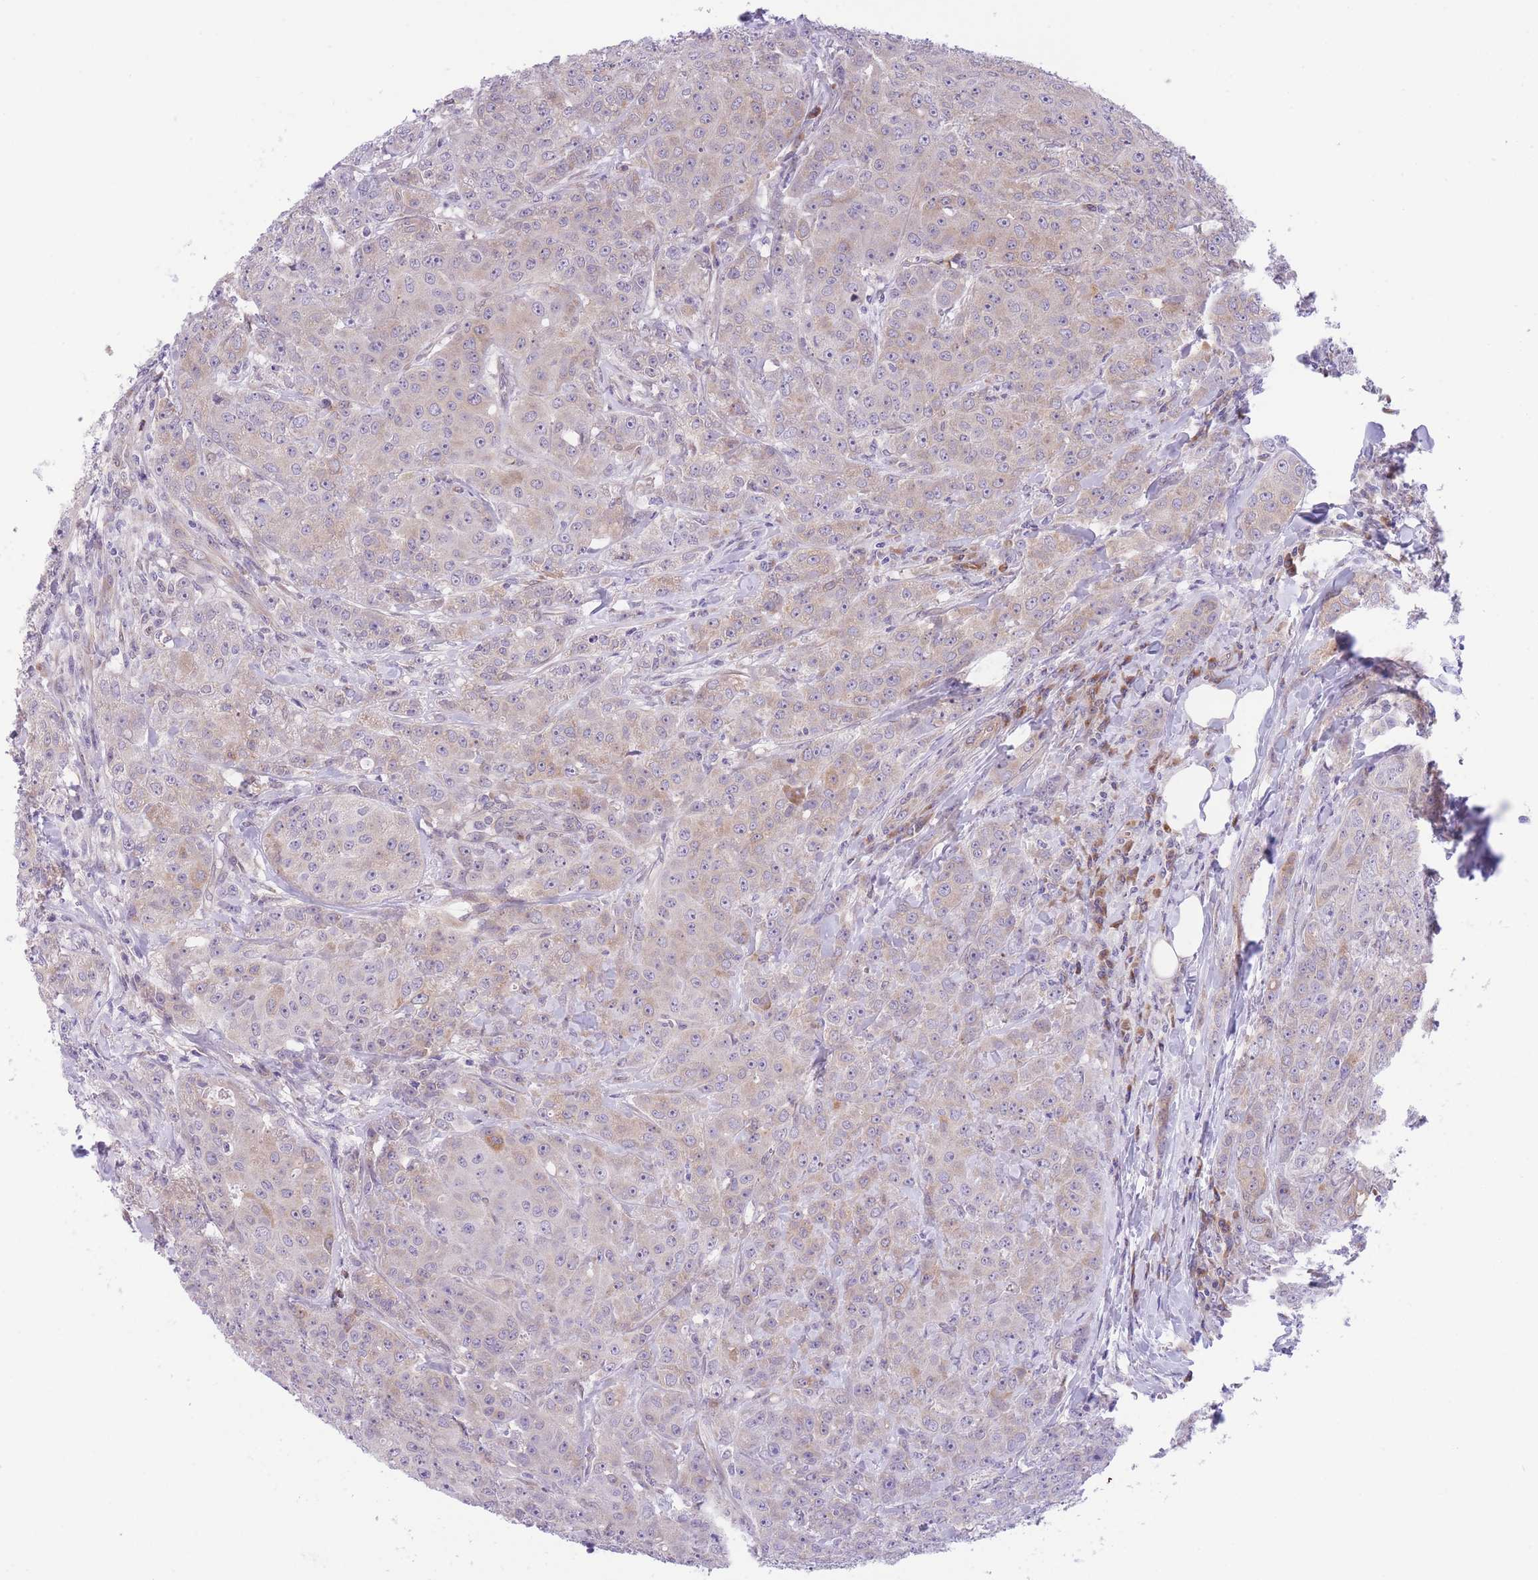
{"staining": {"intensity": "strong", "quantity": "<25%", "location": "cytoplasmic/membranous"}, "tissue": "breast cancer", "cell_type": "Tumor cells", "image_type": "cancer", "snomed": [{"axis": "morphology", "description": "Duct carcinoma"}, {"axis": "topography", "description": "Breast"}], "caption": "The immunohistochemical stain shows strong cytoplasmic/membranous positivity in tumor cells of breast cancer tissue.", "gene": "WWOX", "patient": {"sex": "female", "age": 43}}